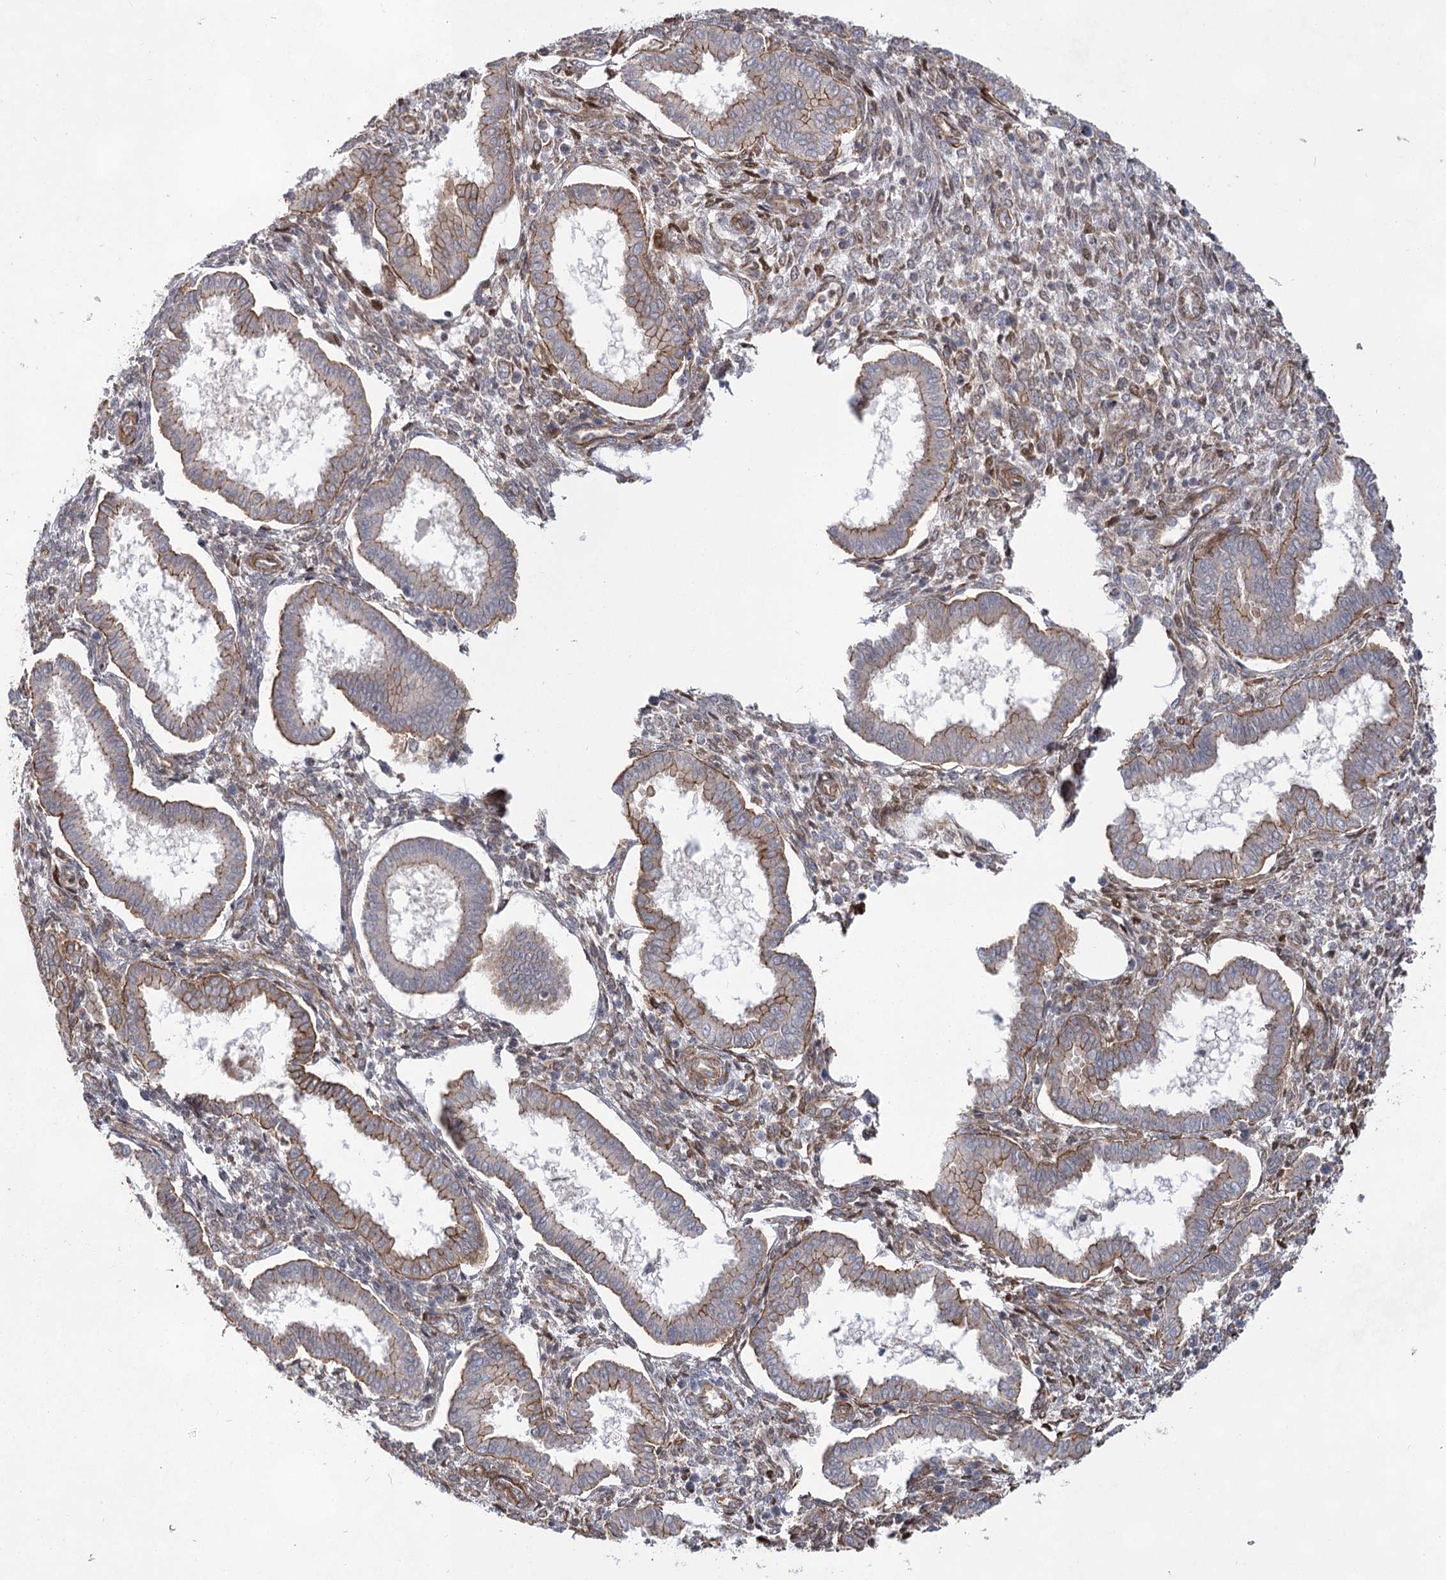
{"staining": {"intensity": "moderate", "quantity": "<25%", "location": "cytoplasmic/membranous"}, "tissue": "endometrium", "cell_type": "Cells in endometrial stroma", "image_type": "normal", "snomed": [{"axis": "morphology", "description": "Normal tissue, NOS"}, {"axis": "topography", "description": "Endometrium"}], "caption": "The photomicrograph demonstrates immunohistochemical staining of unremarkable endometrium. There is moderate cytoplasmic/membranous staining is seen in approximately <25% of cells in endometrial stroma.", "gene": "IQSEC1", "patient": {"sex": "female", "age": 24}}